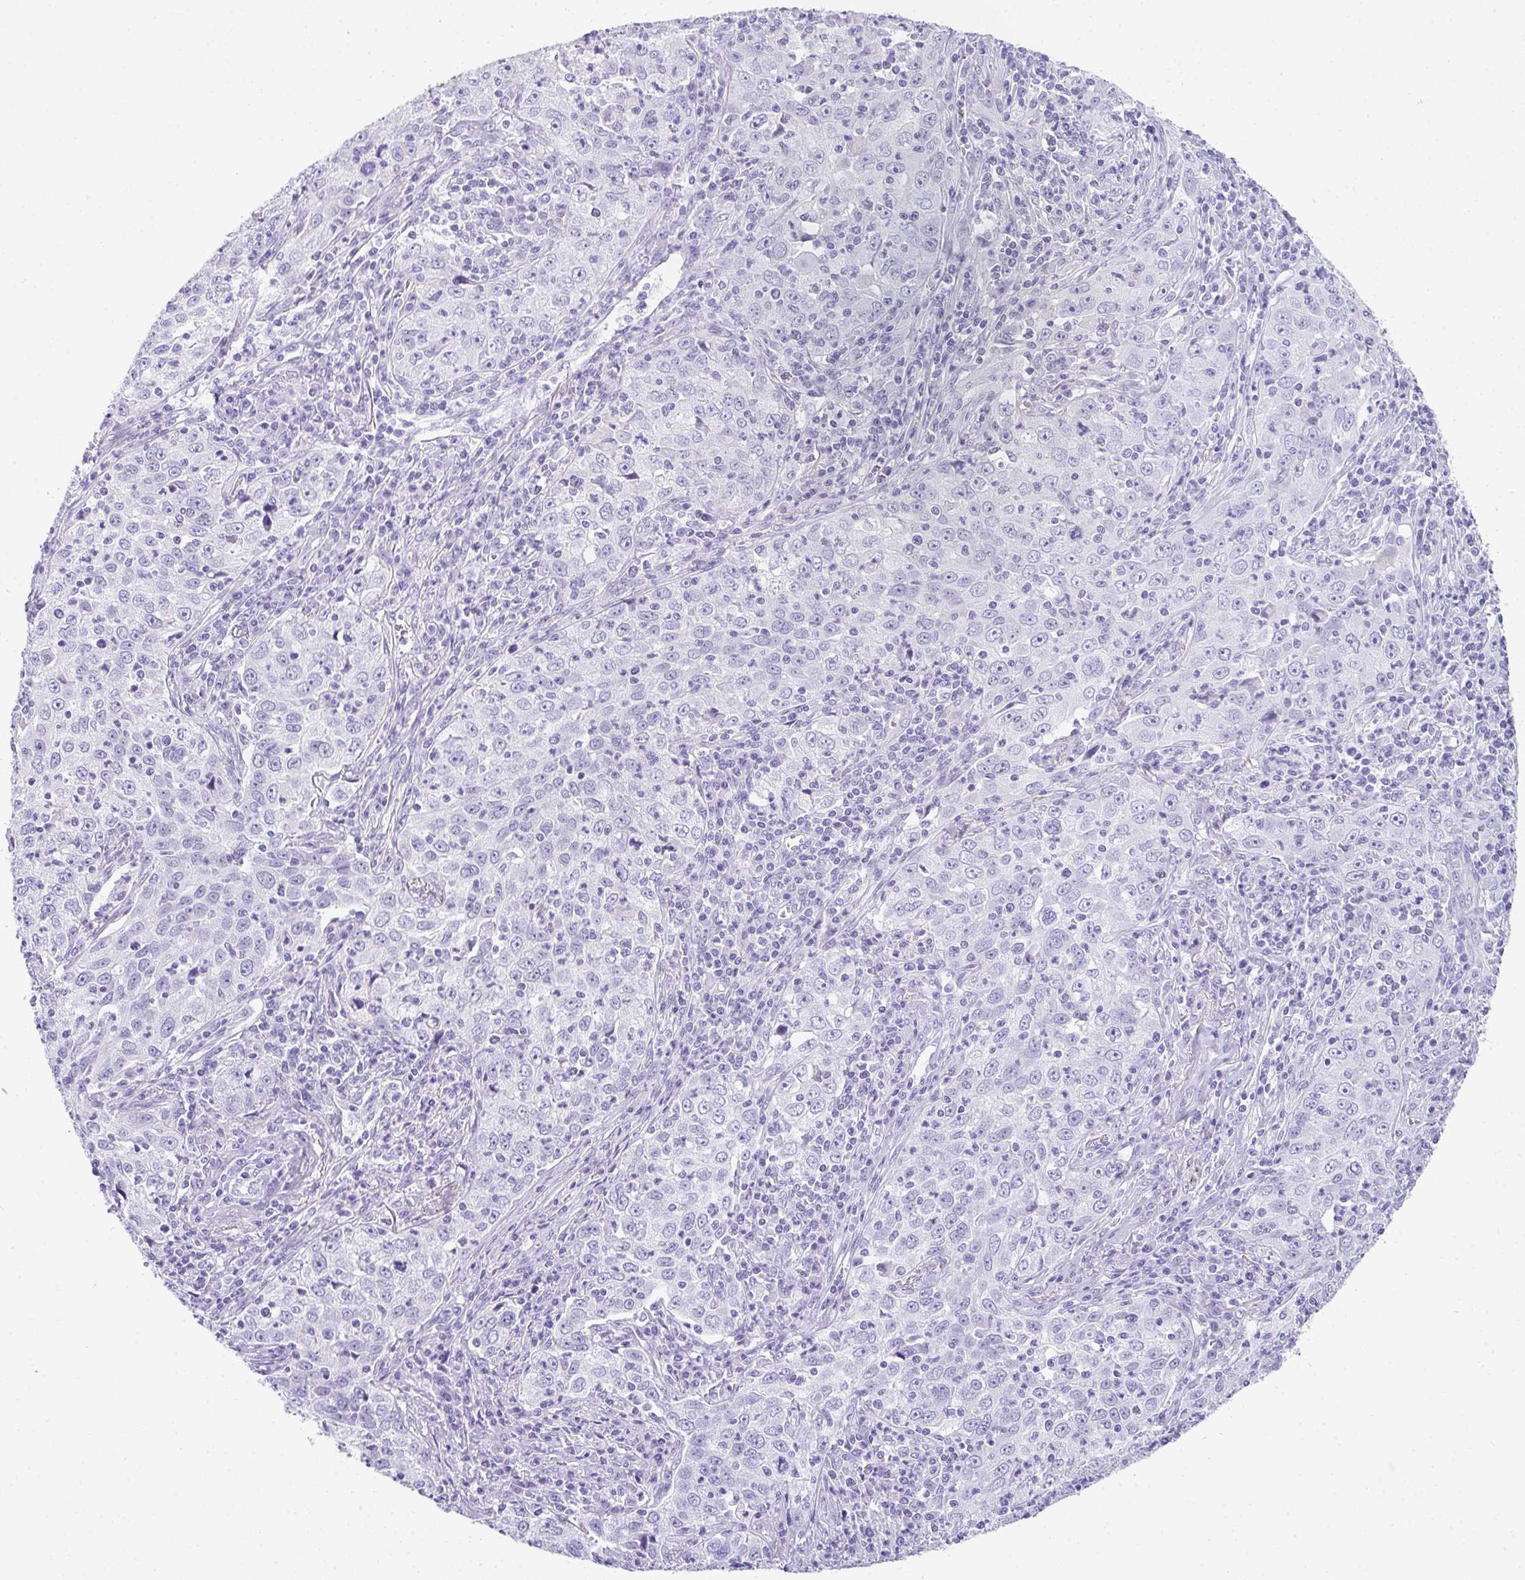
{"staining": {"intensity": "negative", "quantity": "none", "location": "none"}, "tissue": "lung cancer", "cell_type": "Tumor cells", "image_type": "cancer", "snomed": [{"axis": "morphology", "description": "Squamous cell carcinoma, NOS"}, {"axis": "topography", "description": "Lung"}], "caption": "Histopathology image shows no protein staining in tumor cells of lung cancer tissue. (Brightfield microscopy of DAB (3,3'-diaminobenzidine) IHC at high magnification).", "gene": "RLF", "patient": {"sex": "male", "age": 71}}